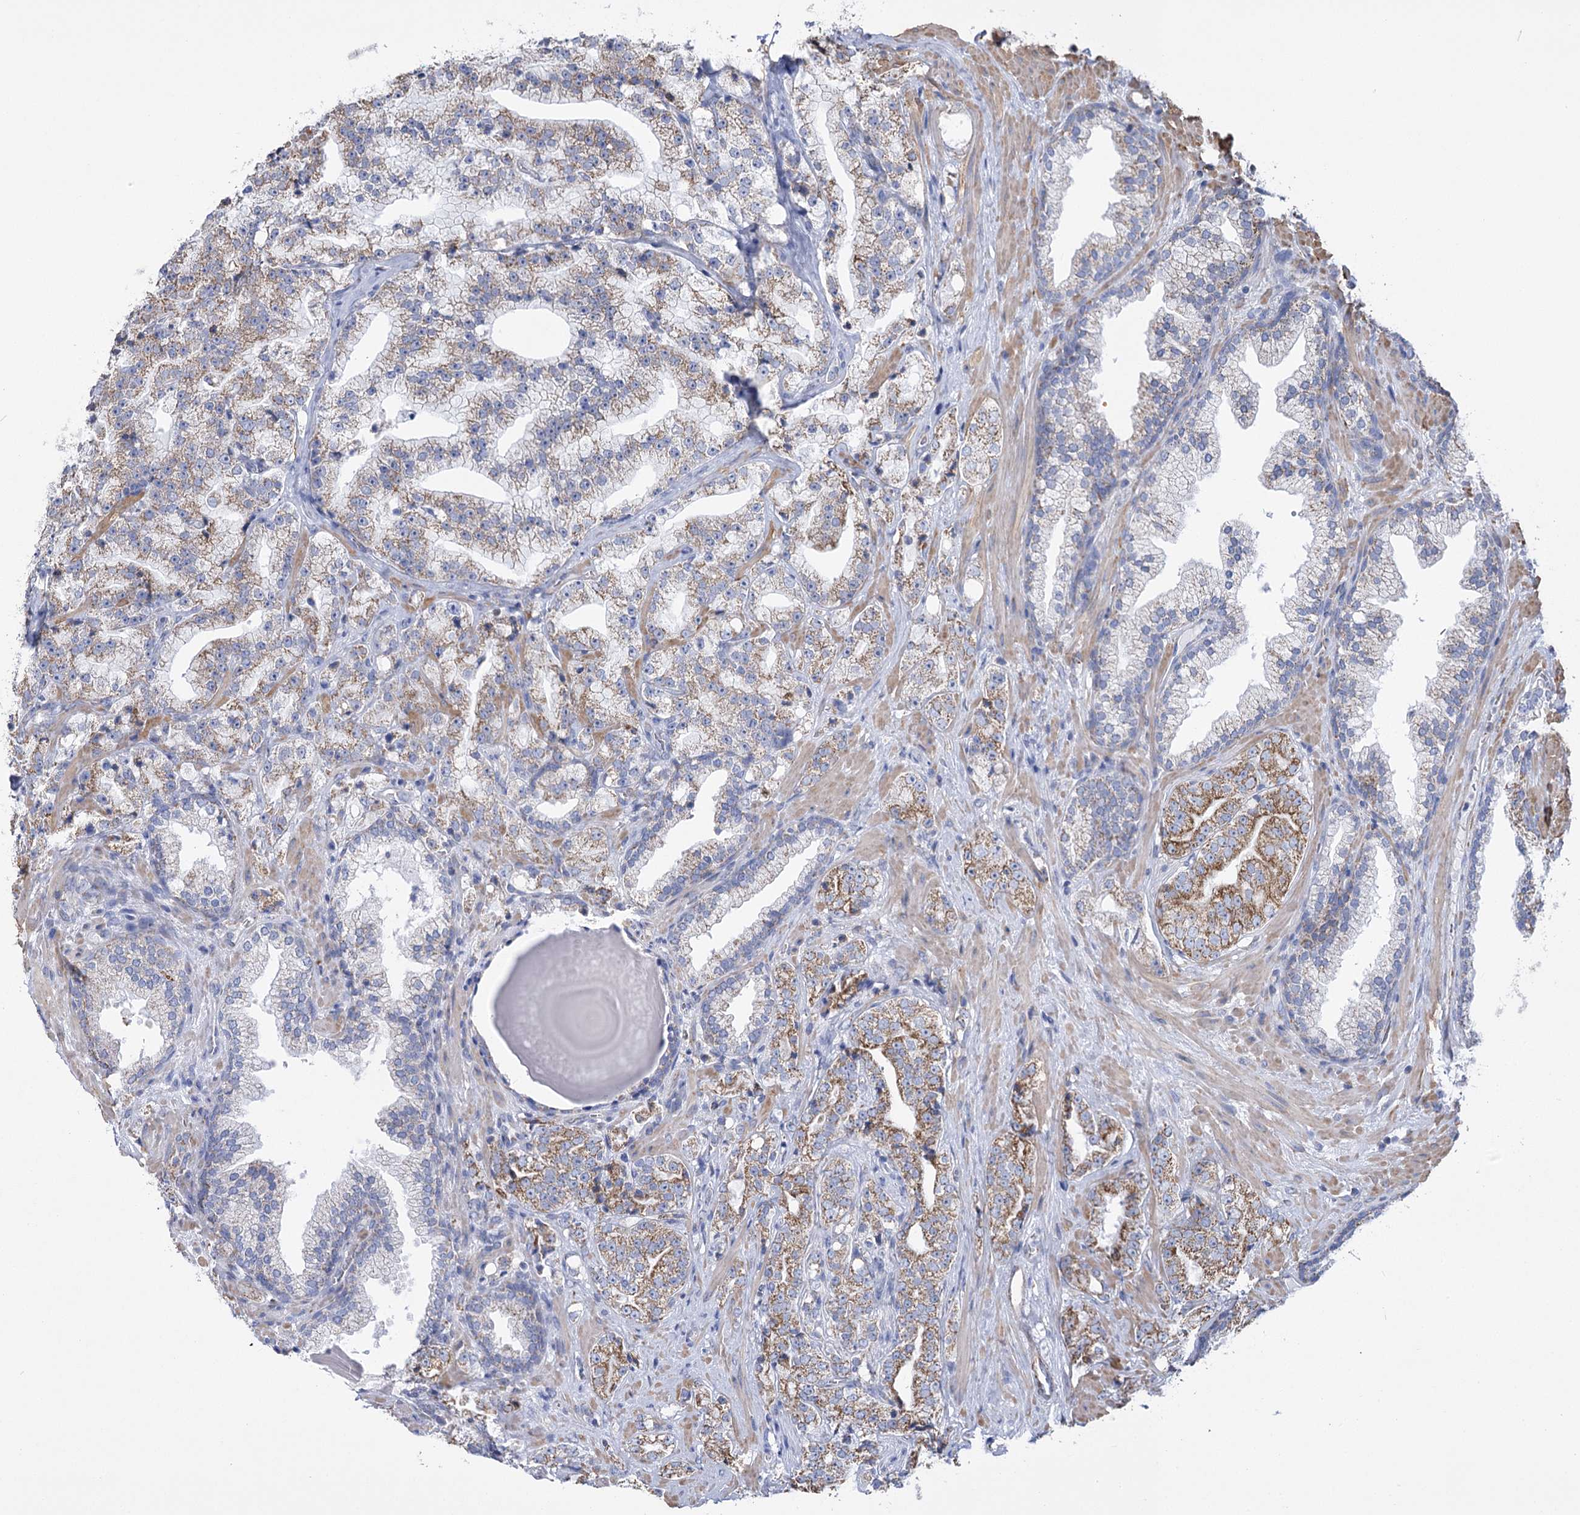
{"staining": {"intensity": "moderate", "quantity": "25%-75%", "location": "cytoplasmic/membranous"}, "tissue": "prostate cancer", "cell_type": "Tumor cells", "image_type": "cancer", "snomed": [{"axis": "morphology", "description": "Adenocarcinoma, High grade"}, {"axis": "topography", "description": "Prostate"}], "caption": "This micrograph reveals high-grade adenocarcinoma (prostate) stained with immunohistochemistry (IHC) to label a protein in brown. The cytoplasmic/membranous of tumor cells show moderate positivity for the protein. Nuclei are counter-stained blue.", "gene": "PDHB", "patient": {"sex": "male", "age": 64}}